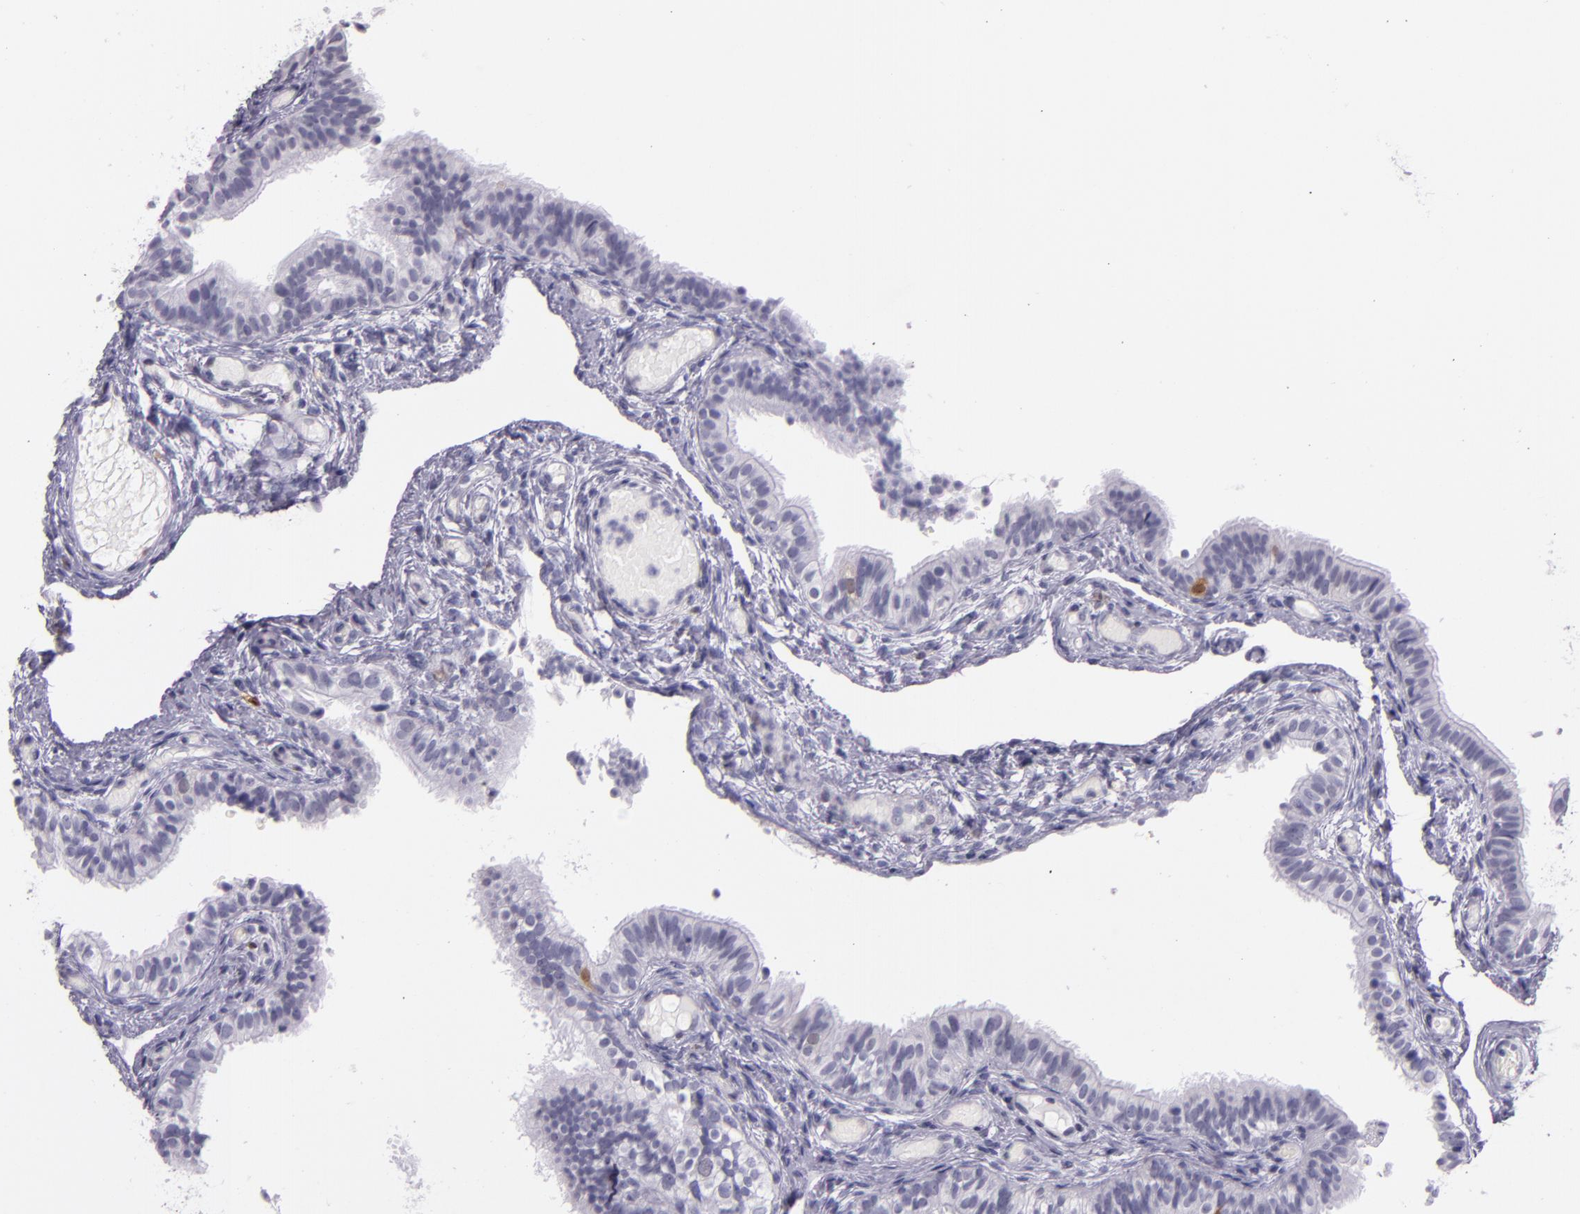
{"staining": {"intensity": "negative", "quantity": "none", "location": "none"}, "tissue": "fallopian tube", "cell_type": "Glandular cells", "image_type": "normal", "snomed": [{"axis": "morphology", "description": "Normal tissue, NOS"}, {"axis": "morphology", "description": "Dermoid, NOS"}, {"axis": "topography", "description": "Fallopian tube"}], "caption": "Immunohistochemistry (IHC) image of benign fallopian tube: human fallopian tube stained with DAB demonstrates no significant protein staining in glandular cells.", "gene": "MT1A", "patient": {"sex": "female", "age": 33}}